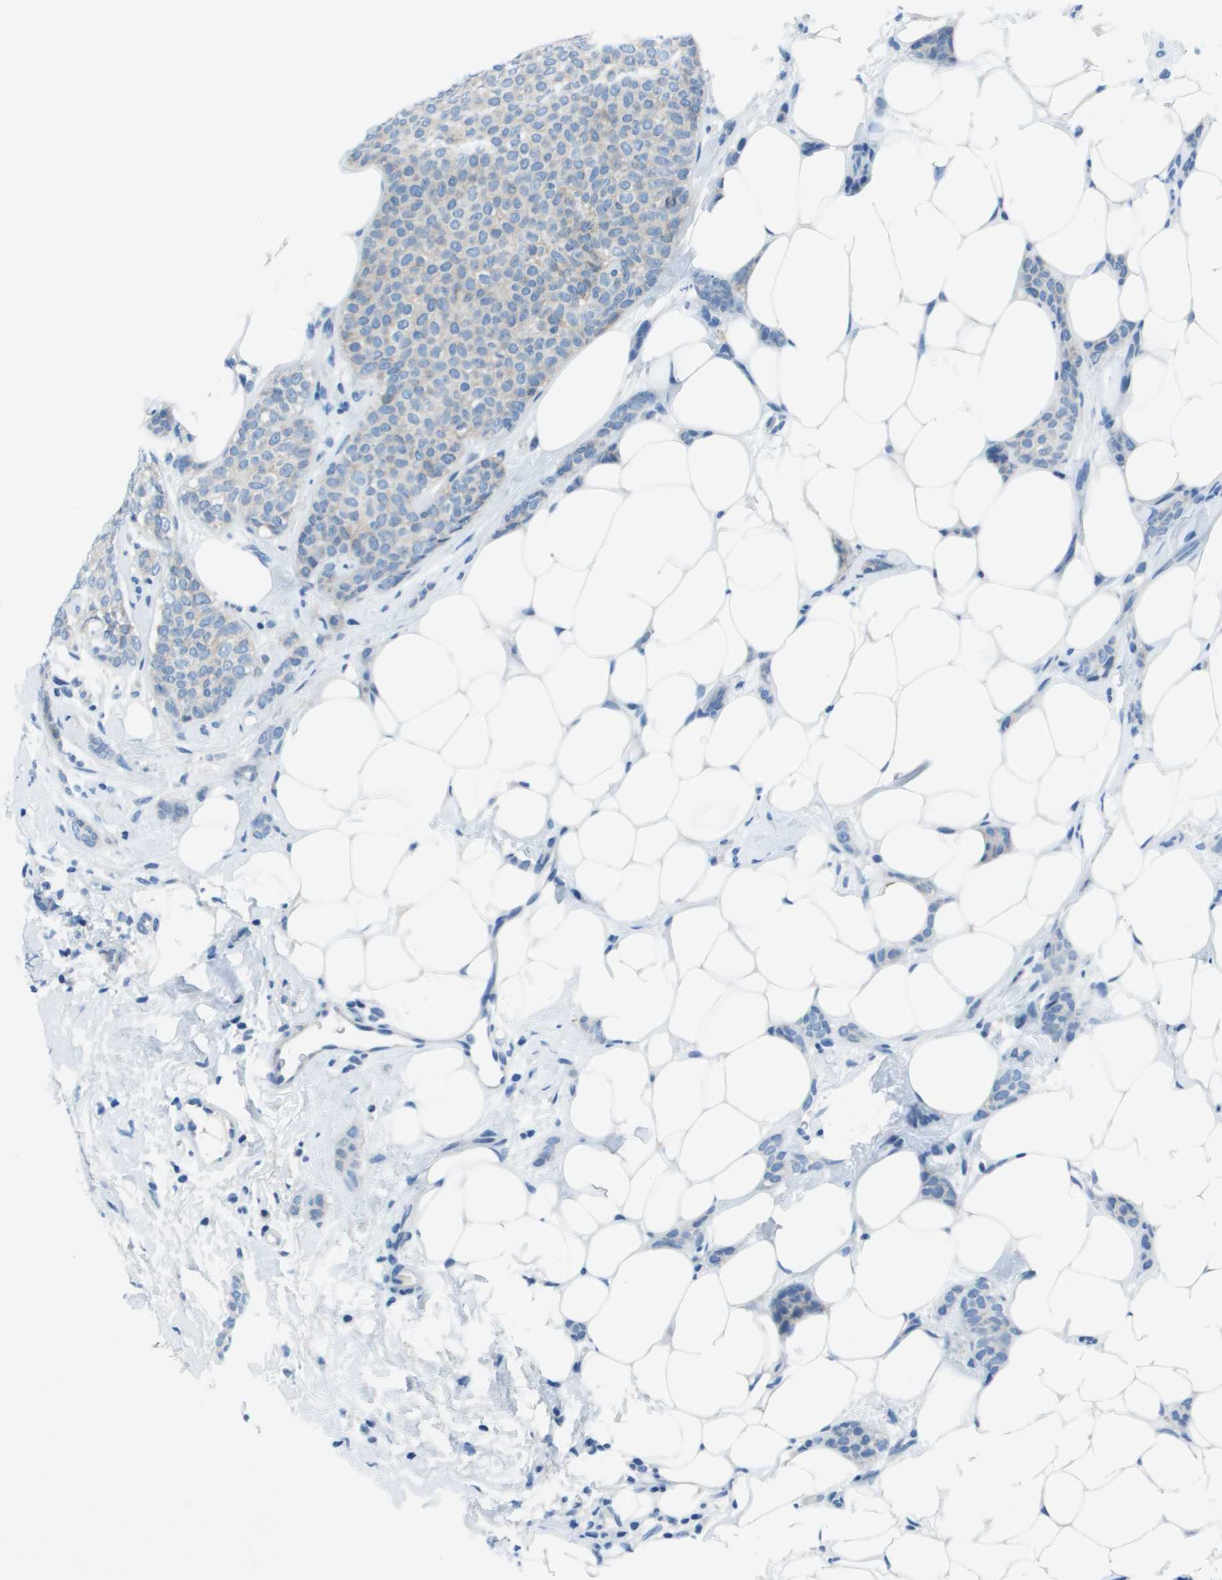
{"staining": {"intensity": "negative", "quantity": "none", "location": "none"}, "tissue": "breast cancer", "cell_type": "Tumor cells", "image_type": "cancer", "snomed": [{"axis": "morphology", "description": "Lobular carcinoma"}, {"axis": "topography", "description": "Skin"}, {"axis": "topography", "description": "Breast"}], "caption": "Tumor cells are negative for brown protein staining in breast cancer.", "gene": "STIP1", "patient": {"sex": "female", "age": 46}}